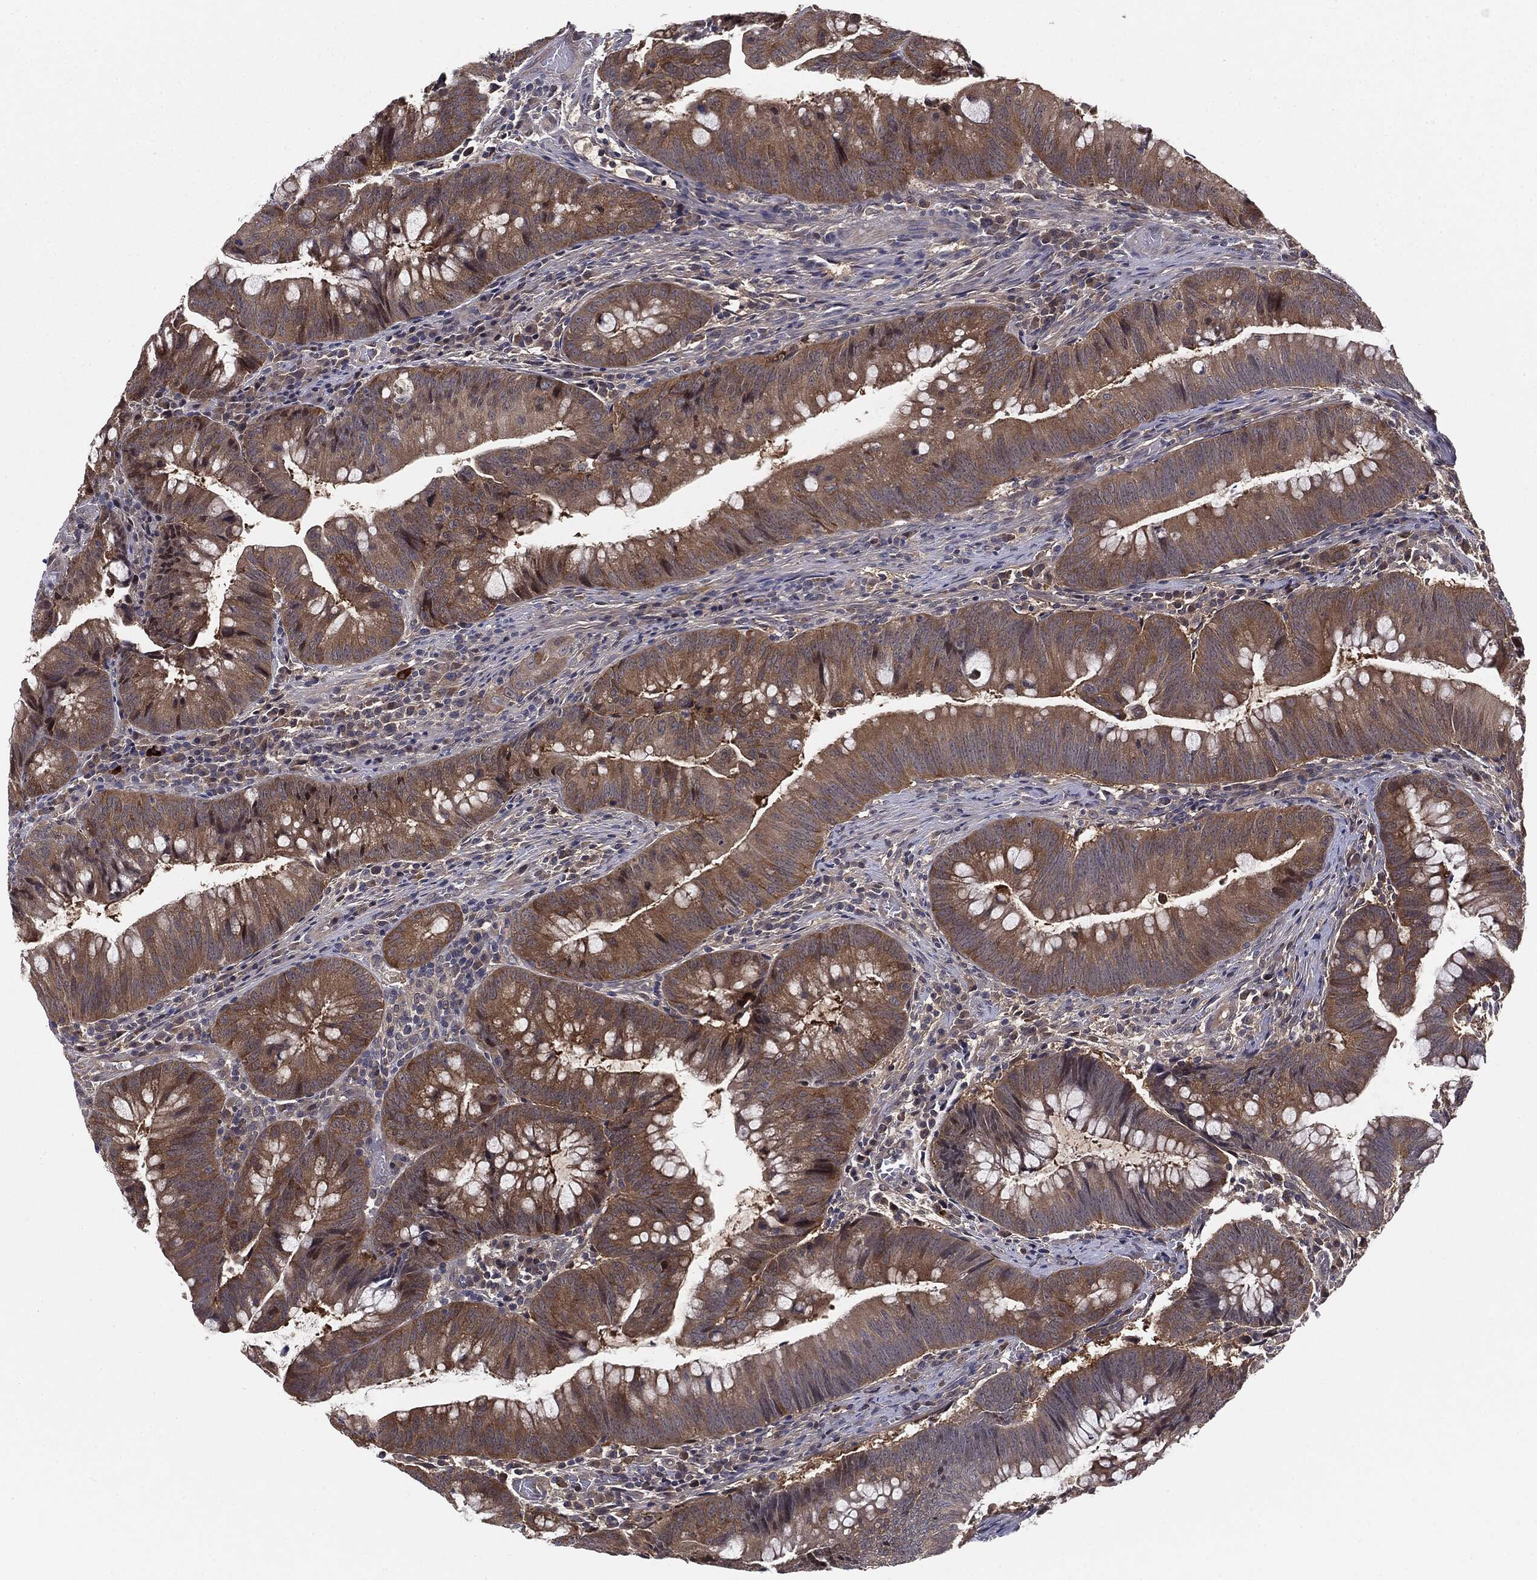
{"staining": {"intensity": "moderate", "quantity": ">75%", "location": "cytoplasmic/membranous"}, "tissue": "colorectal cancer", "cell_type": "Tumor cells", "image_type": "cancer", "snomed": [{"axis": "morphology", "description": "Adenocarcinoma, NOS"}, {"axis": "topography", "description": "Colon"}], "caption": "Moderate cytoplasmic/membranous protein staining is seen in approximately >75% of tumor cells in colorectal adenocarcinoma. Nuclei are stained in blue.", "gene": "KRT7", "patient": {"sex": "male", "age": 62}}